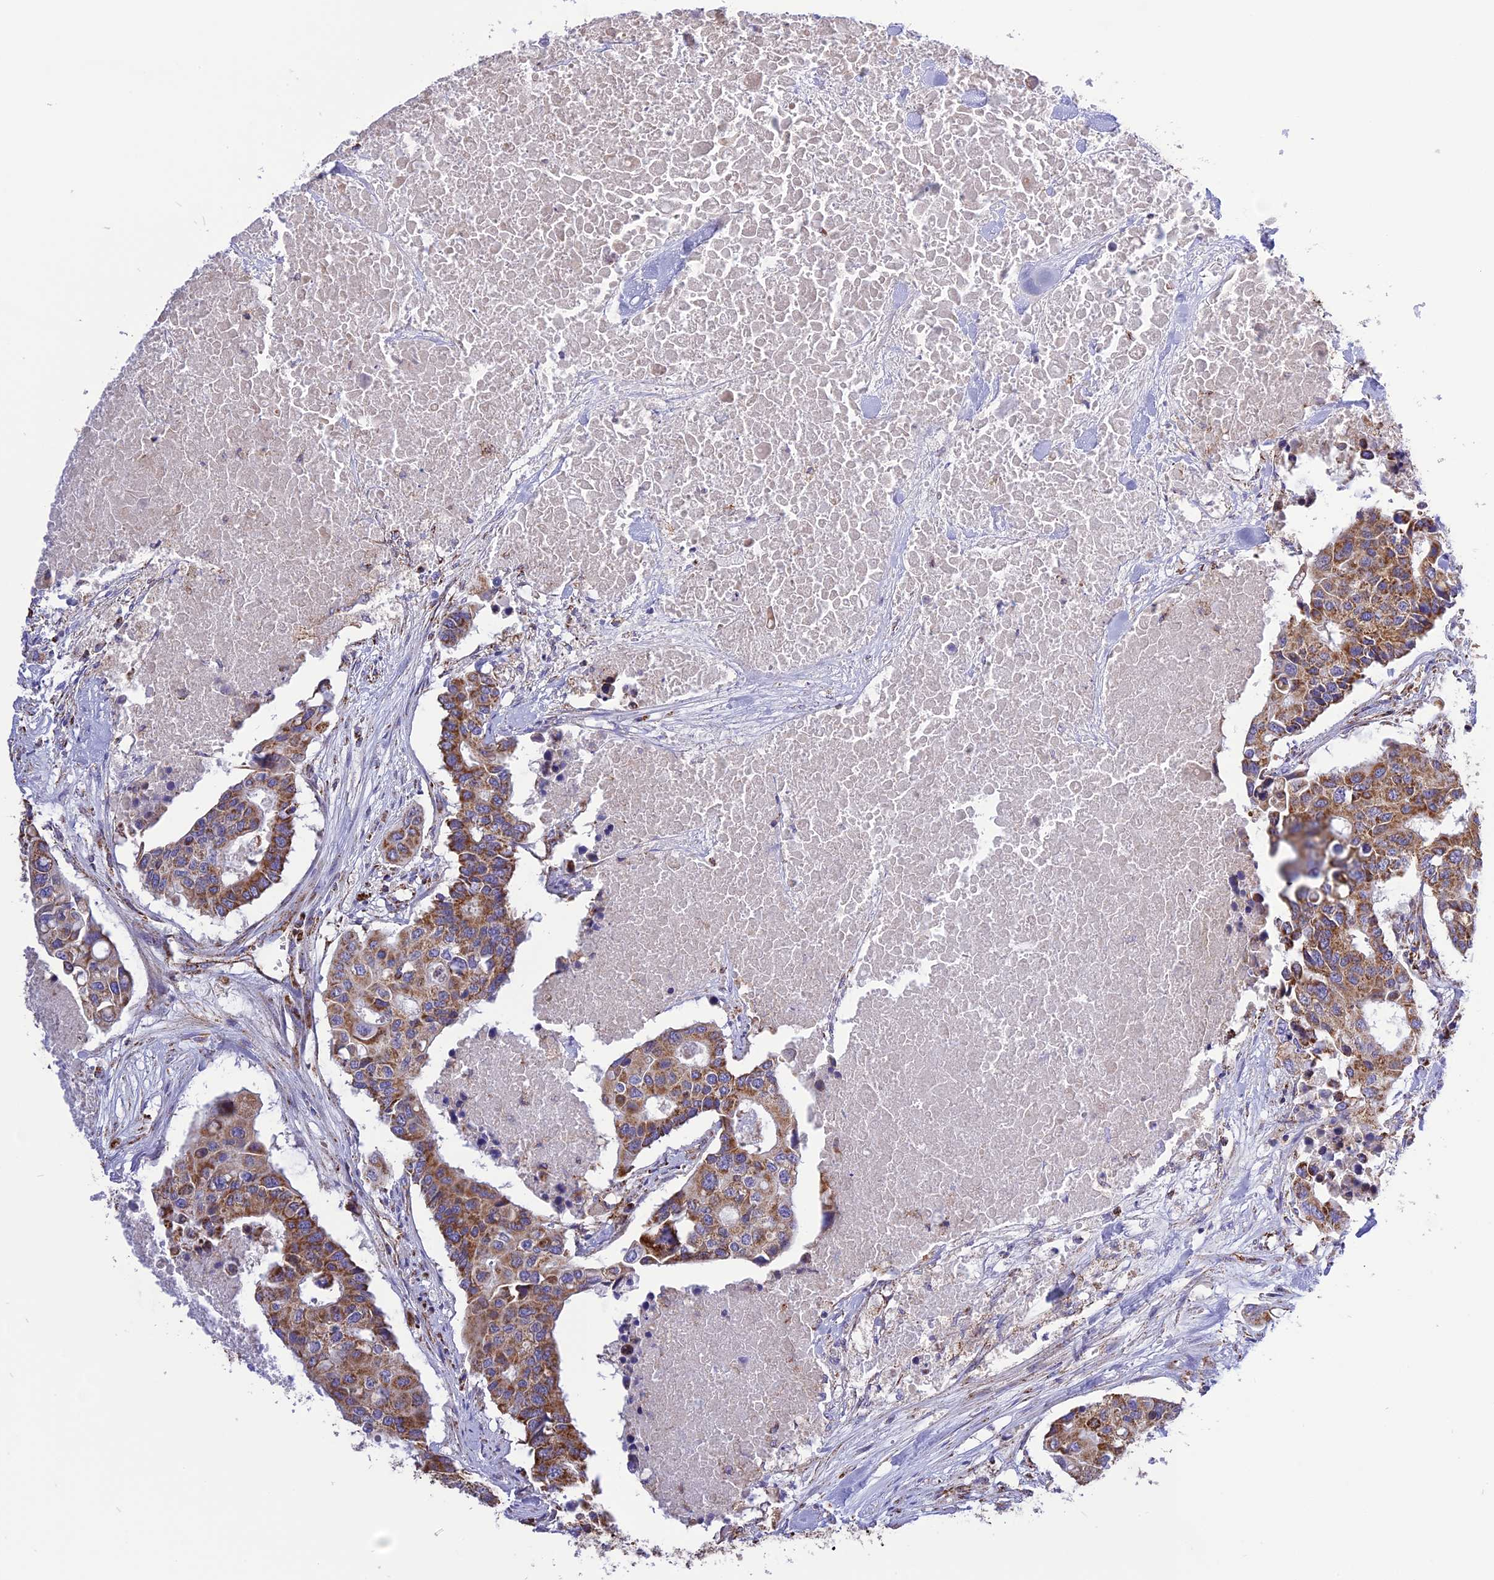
{"staining": {"intensity": "moderate", "quantity": ">75%", "location": "cytoplasmic/membranous"}, "tissue": "colorectal cancer", "cell_type": "Tumor cells", "image_type": "cancer", "snomed": [{"axis": "morphology", "description": "Adenocarcinoma, NOS"}, {"axis": "topography", "description": "Colon"}], "caption": "Approximately >75% of tumor cells in human adenocarcinoma (colorectal) reveal moderate cytoplasmic/membranous protein expression as visualized by brown immunohistochemical staining.", "gene": "TTC4", "patient": {"sex": "male", "age": 77}}